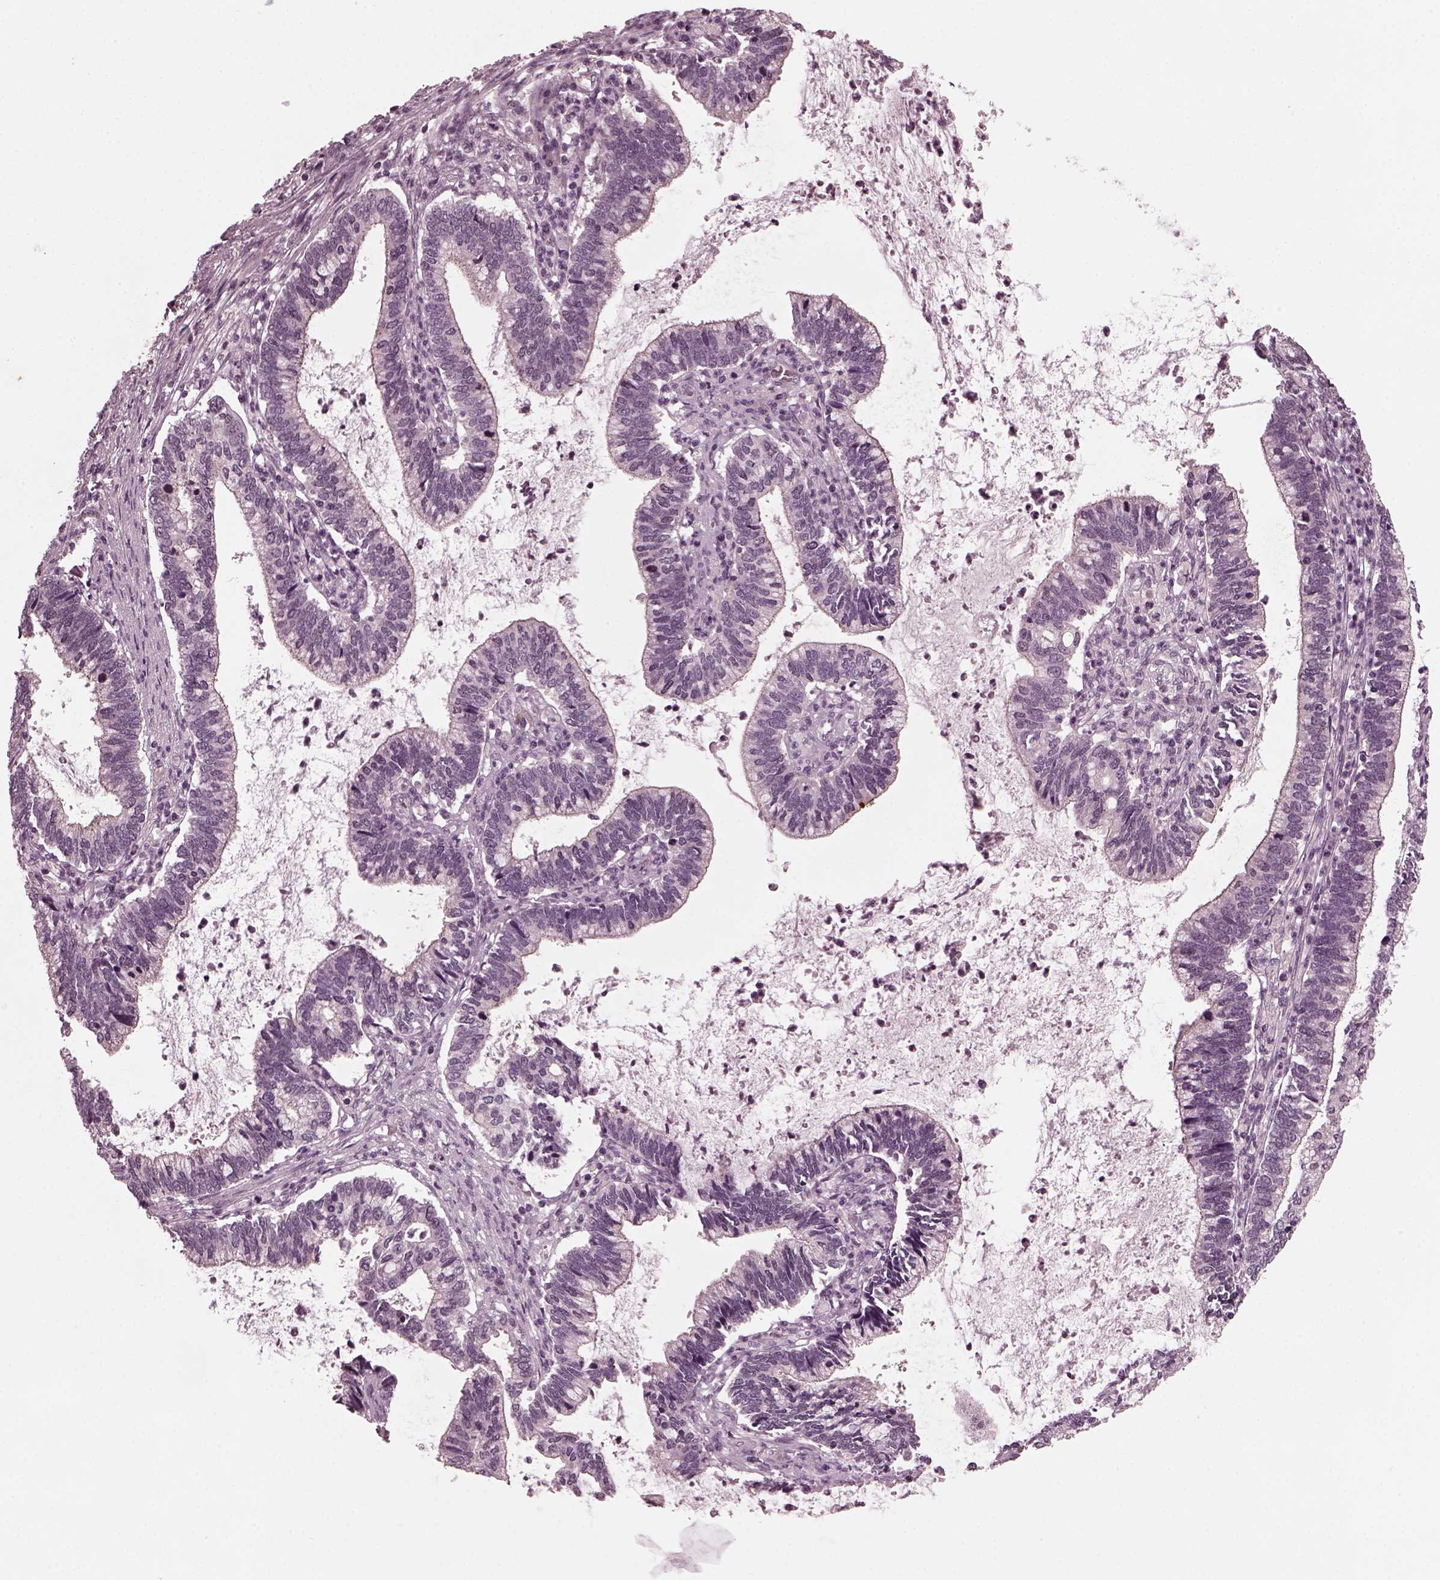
{"staining": {"intensity": "negative", "quantity": "none", "location": "none"}, "tissue": "cervical cancer", "cell_type": "Tumor cells", "image_type": "cancer", "snomed": [{"axis": "morphology", "description": "Adenocarcinoma, NOS"}, {"axis": "topography", "description": "Cervix"}], "caption": "This is a micrograph of IHC staining of cervical adenocarcinoma, which shows no staining in tumor cells. Brightfield microscopy of IHC stained with DAB (brown) and hematoxylin (blue), captured at high magnification.", "gene": "SAXO1", "patient": {"sex": "female", "age": 42}}